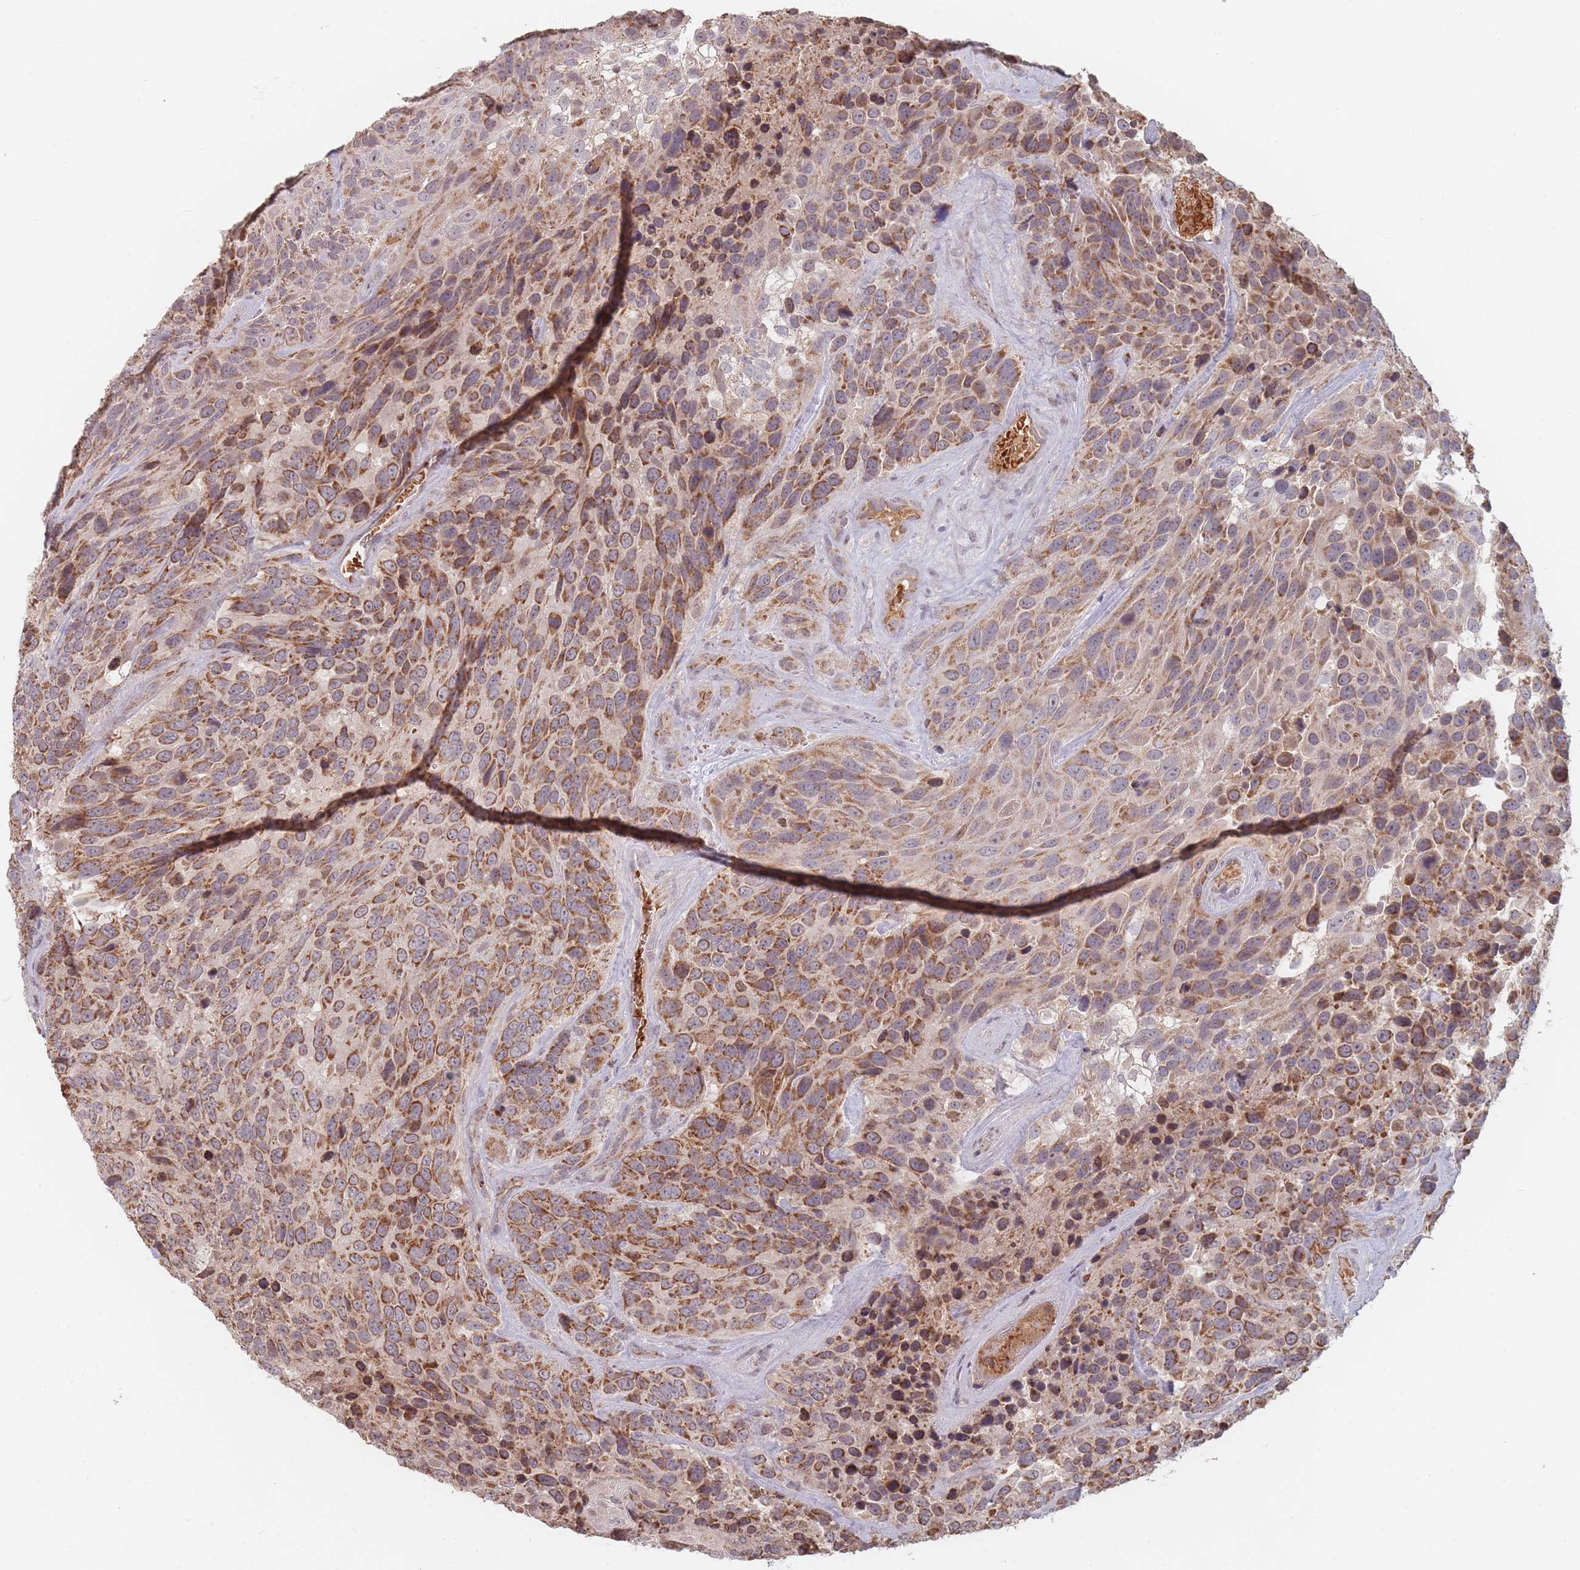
{"staining": {"intensity": "moderate", "quantity": ">75%", "location": "cytoplasmic/membranous"}, "tissue": "urothelial cancer", "cell_type": "Tumor cells", "image_type": "cancer", "snomed": [{"axis": "morphology", "description": "Urothelial carcinoma, High grade"}, {"axis": "topography", "description": "Urinary bladder"}], "caption": "Moderate cytoplasmic/membranous staining for a protein is appreciated in about >75% of tumor cells of urothelial carcinoma (high-grade) using immunohistochemistry.", "gene": "OR2M4", "patient": {"sex": "female", "age": 70}}